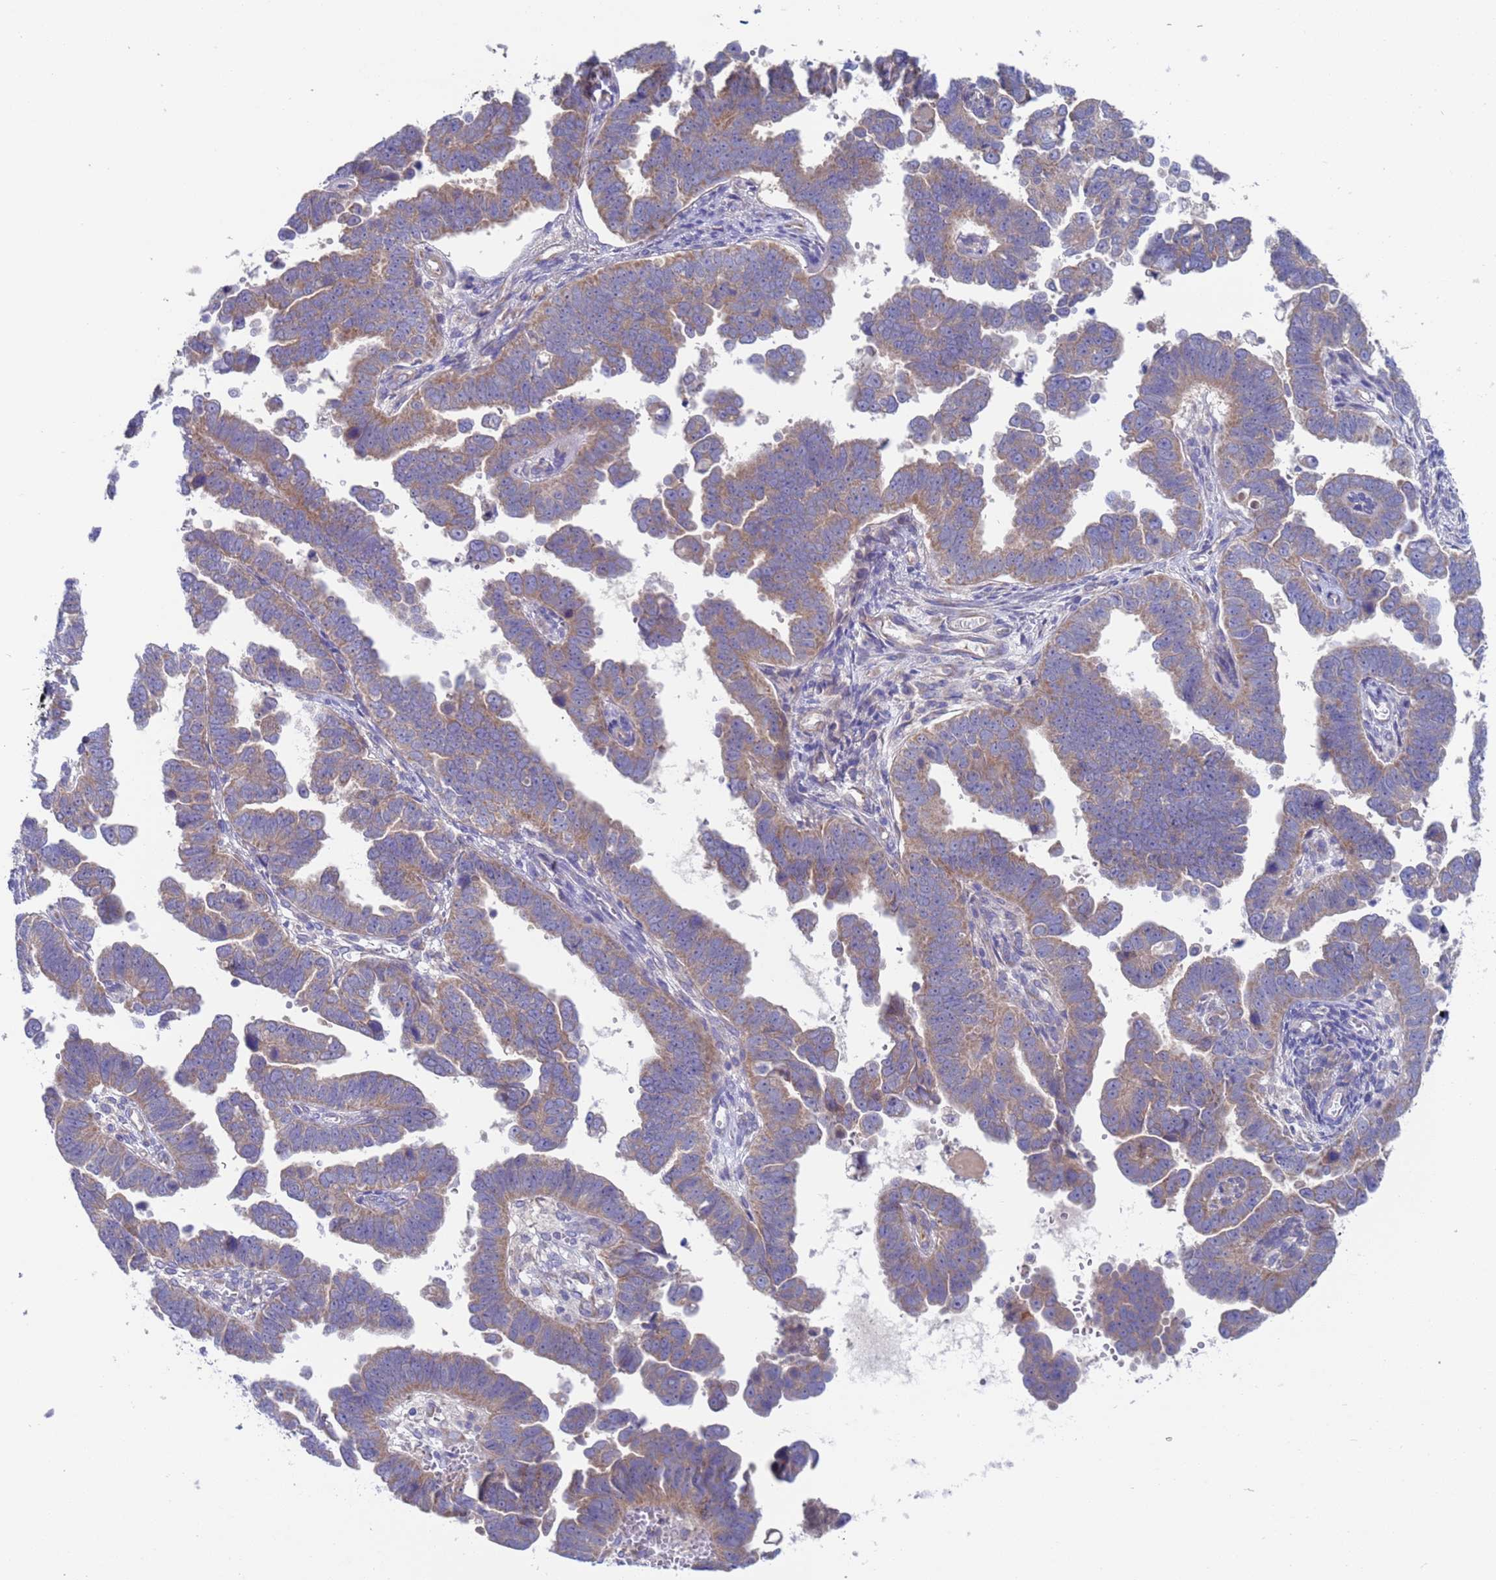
{"staining": {"intensity": "weak", "quantity": ">75%", "location": "cytoplasmic/membranous"}, "tissue": "endometrial cancer", "cell_type": "Tumor cells", "image_type": "cancer", "snomed": [{"axis": "morphology", "description": "Adenocarcinoma, NOS"}, {"axis": "topography", "description": "Endometrium"}], "caption": "Endometrial cancer (adenocarcinoma) stained with DAB (3,3'-diaminobenzidine) IHC displays low levels of weak cytoplasmic/membranous expression in approximately >75% of tumor cells.", "gene": "PET117", "patient": {"sex": "female", "age": 75}}